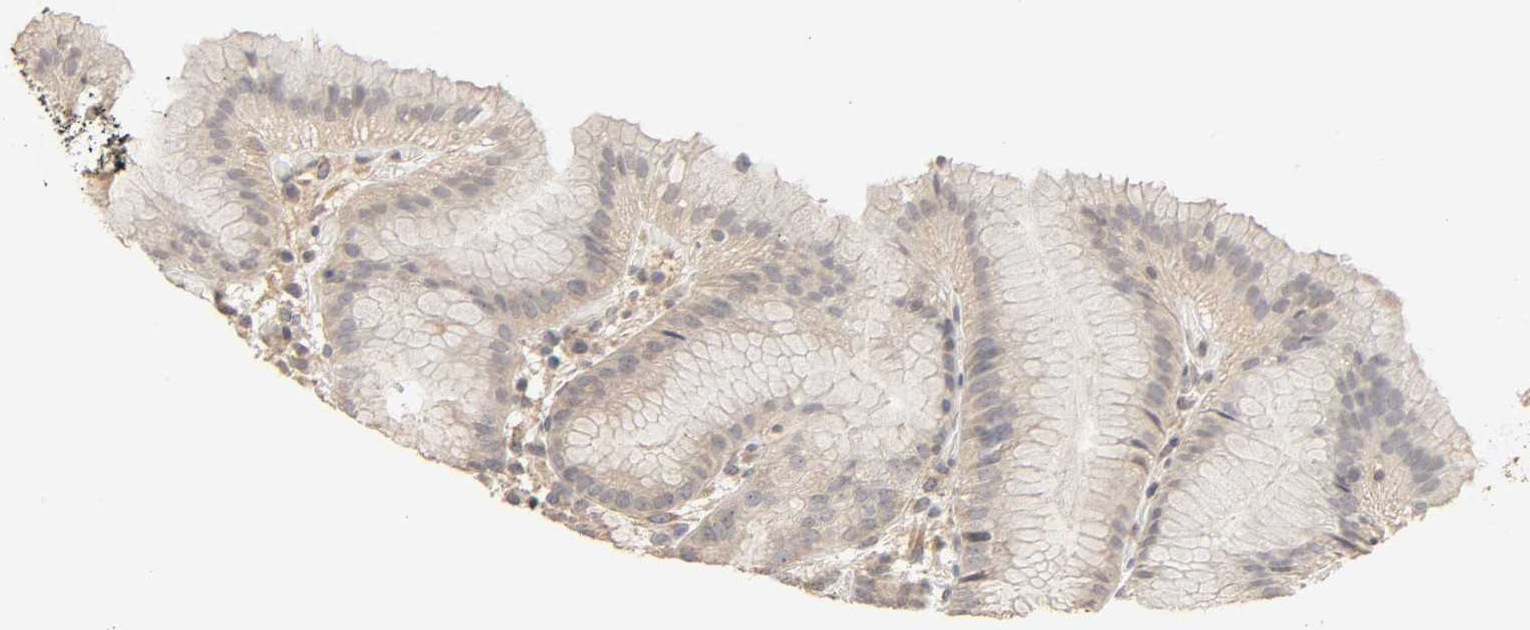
{"staining": {"intensity": "weak", "quantity": ">75%", "location": "cytoplasmic/membranous"}, "tissue": "stomach", "cell_type": "Glandular cells", "image_type": "normal", "snomed": [{"axis": "morphology", "description": "Normal tissue, NOS"}, {"axis": "topography", "description": "Stomach"}, {"axis": "topography", "description": "Stomach, lower"}], "caption": "Weak cytoplasmic/membranous positivity for a protein is appreciated in approximately >75% of glandular cells of unremarkable stomach using IHC.", "gene": "CLEC4E", "patient": {"sex": "female", "age": 75}}